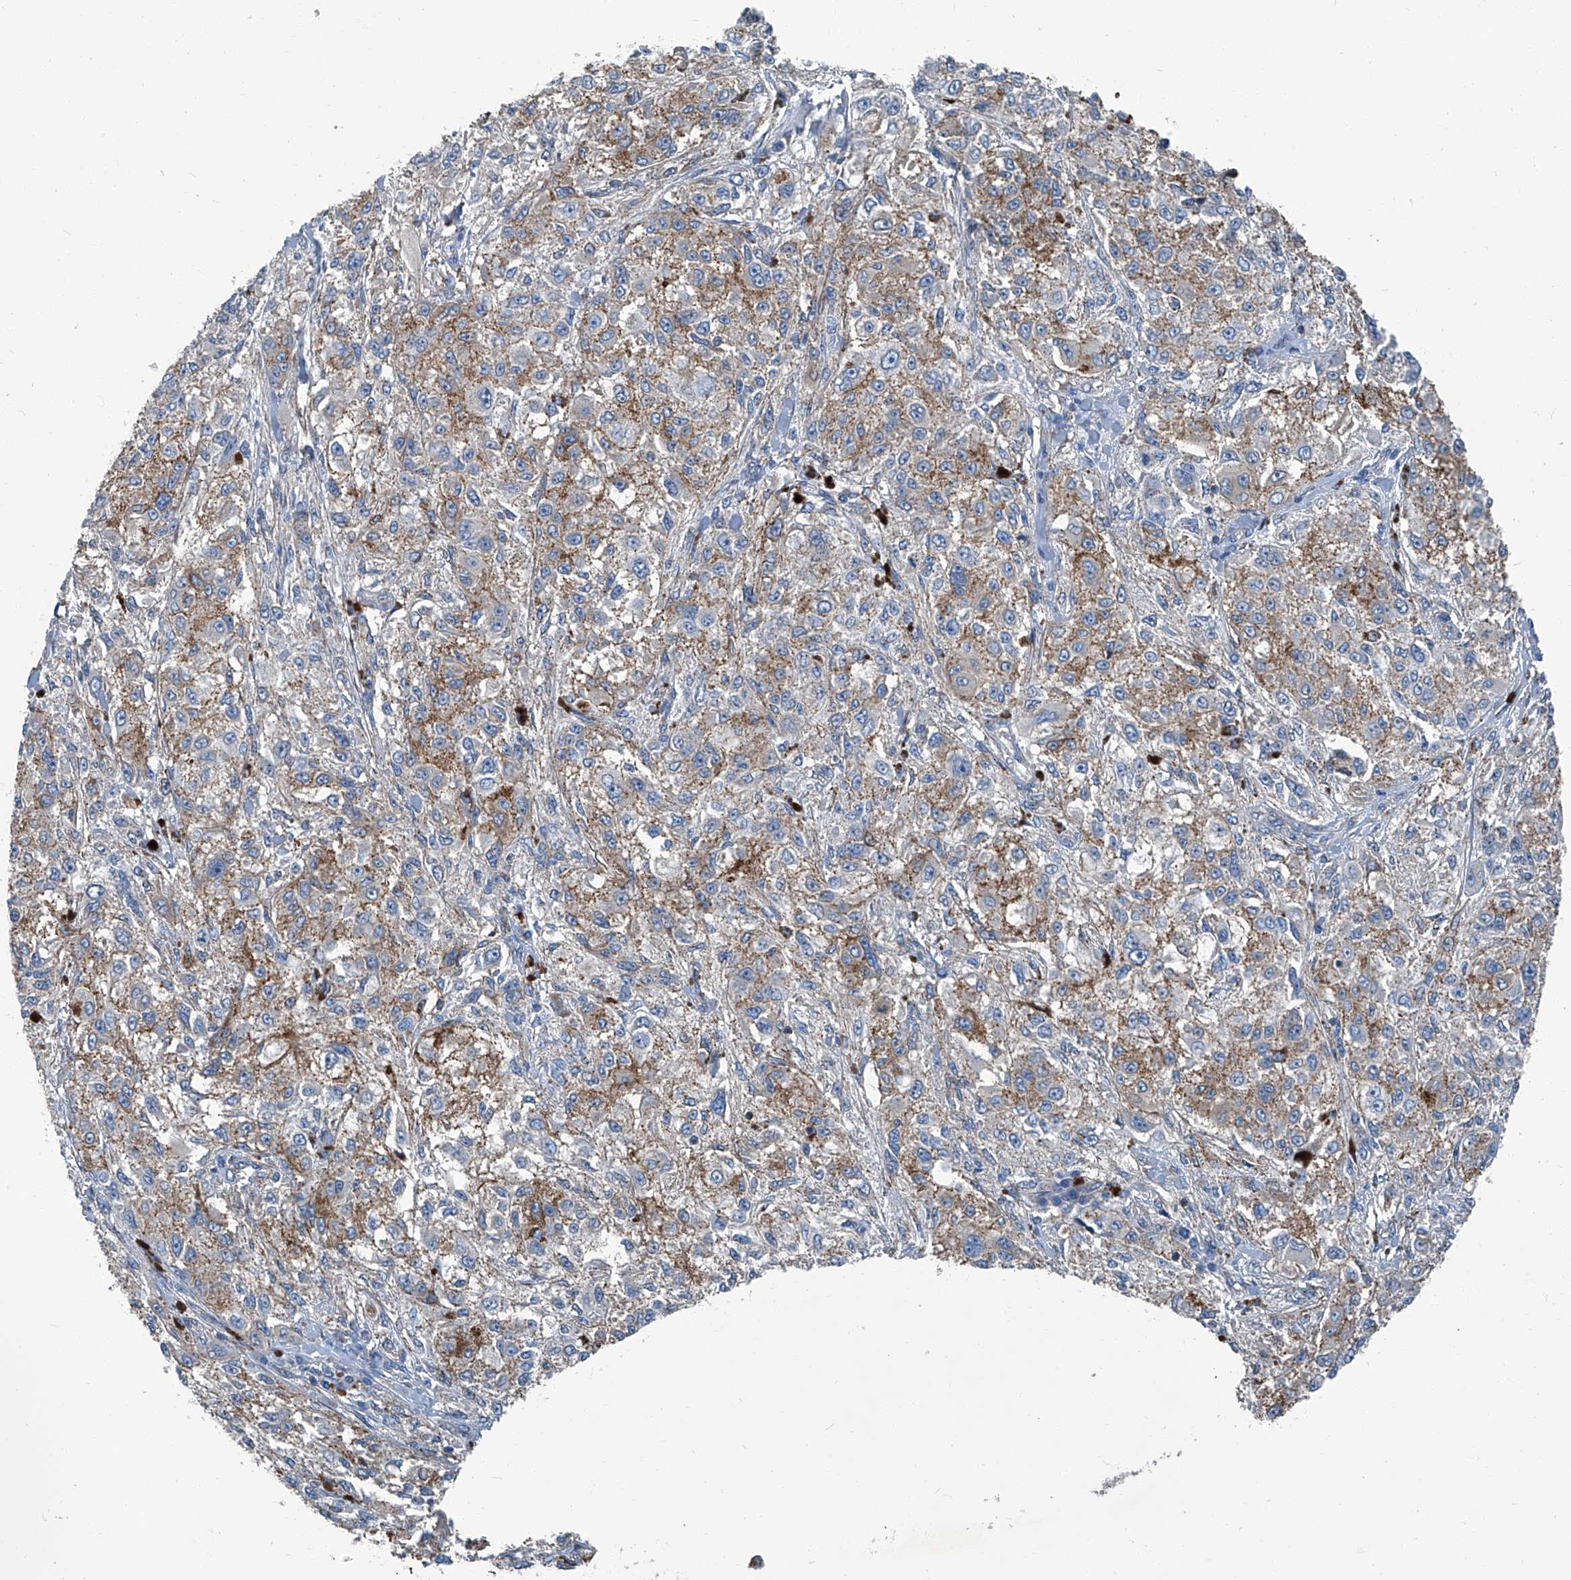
{"staining": {"intensity": "weak", "quantity": "<25%", "location": "cytoplasmic/membranous"}, "tissue": "melanoma", "cell_type": "Tumor cells", "image_type": "cancer", "snomed": [{"axis": "morphology", "description": "Necrosis, NOS"}, {"axis": "morphology", "description": "Malignant melanoma, NOS"}, {"axis": "topography", "description": "Skin"}], "caption": "A high-resolution micrograph shows IHC staining of malignant melanoma, which displays no significant positivity in tumor cells.", "gene": "SEPTIN7", "patient": {"sex": "female", "age": 87}}